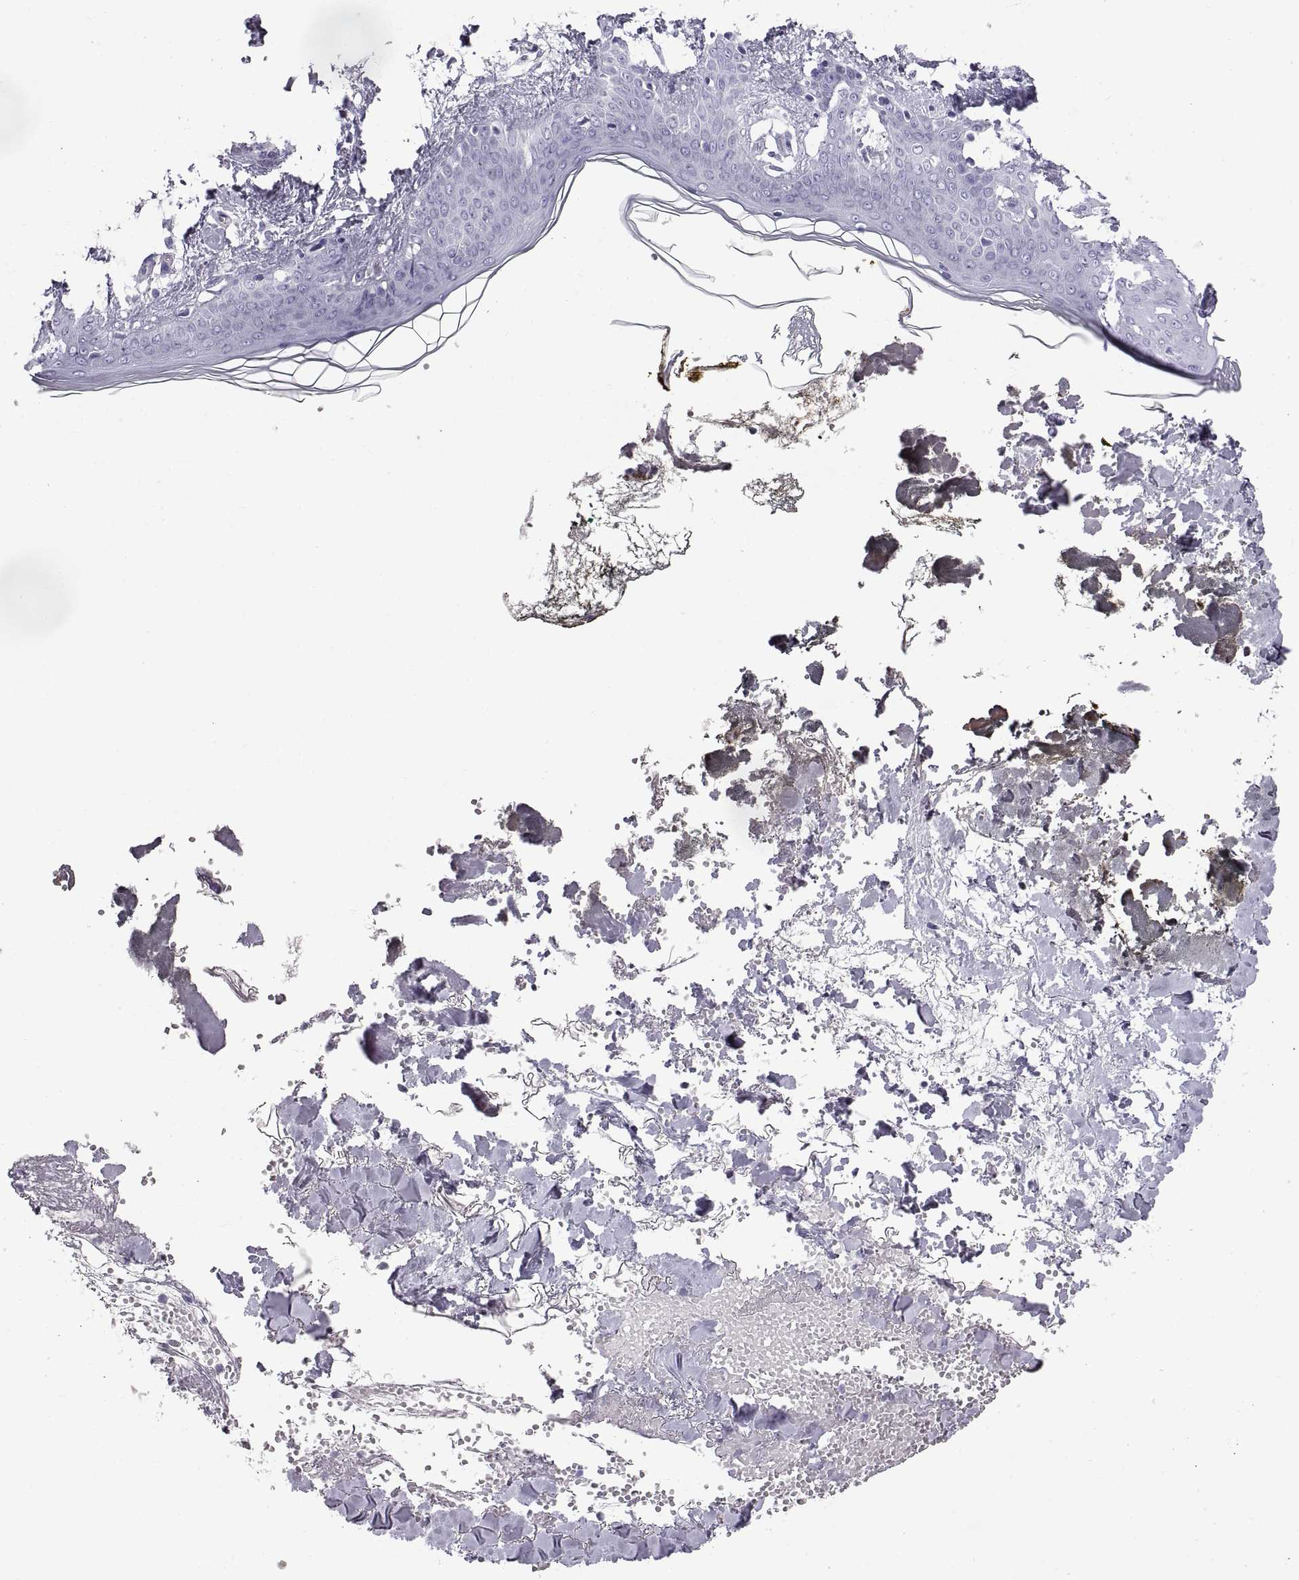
{"staining": {"intensity": "negative", "quantity": "none", "location": "none"}, "tissue": "skin", "cell_type": "Fibroblasts", "image_type": "normal", "snomed": [{"axis": "morphology", "description": "Normal tissue, NOS"}, {"axis": "topography", "description": "Skin"}], "caption": "This is an IHC micrograph of unremarkable skin. There is no staining in fibroblasts.", "gene": "RLBP1", "patient": {"sex": "female", "age": 34}}